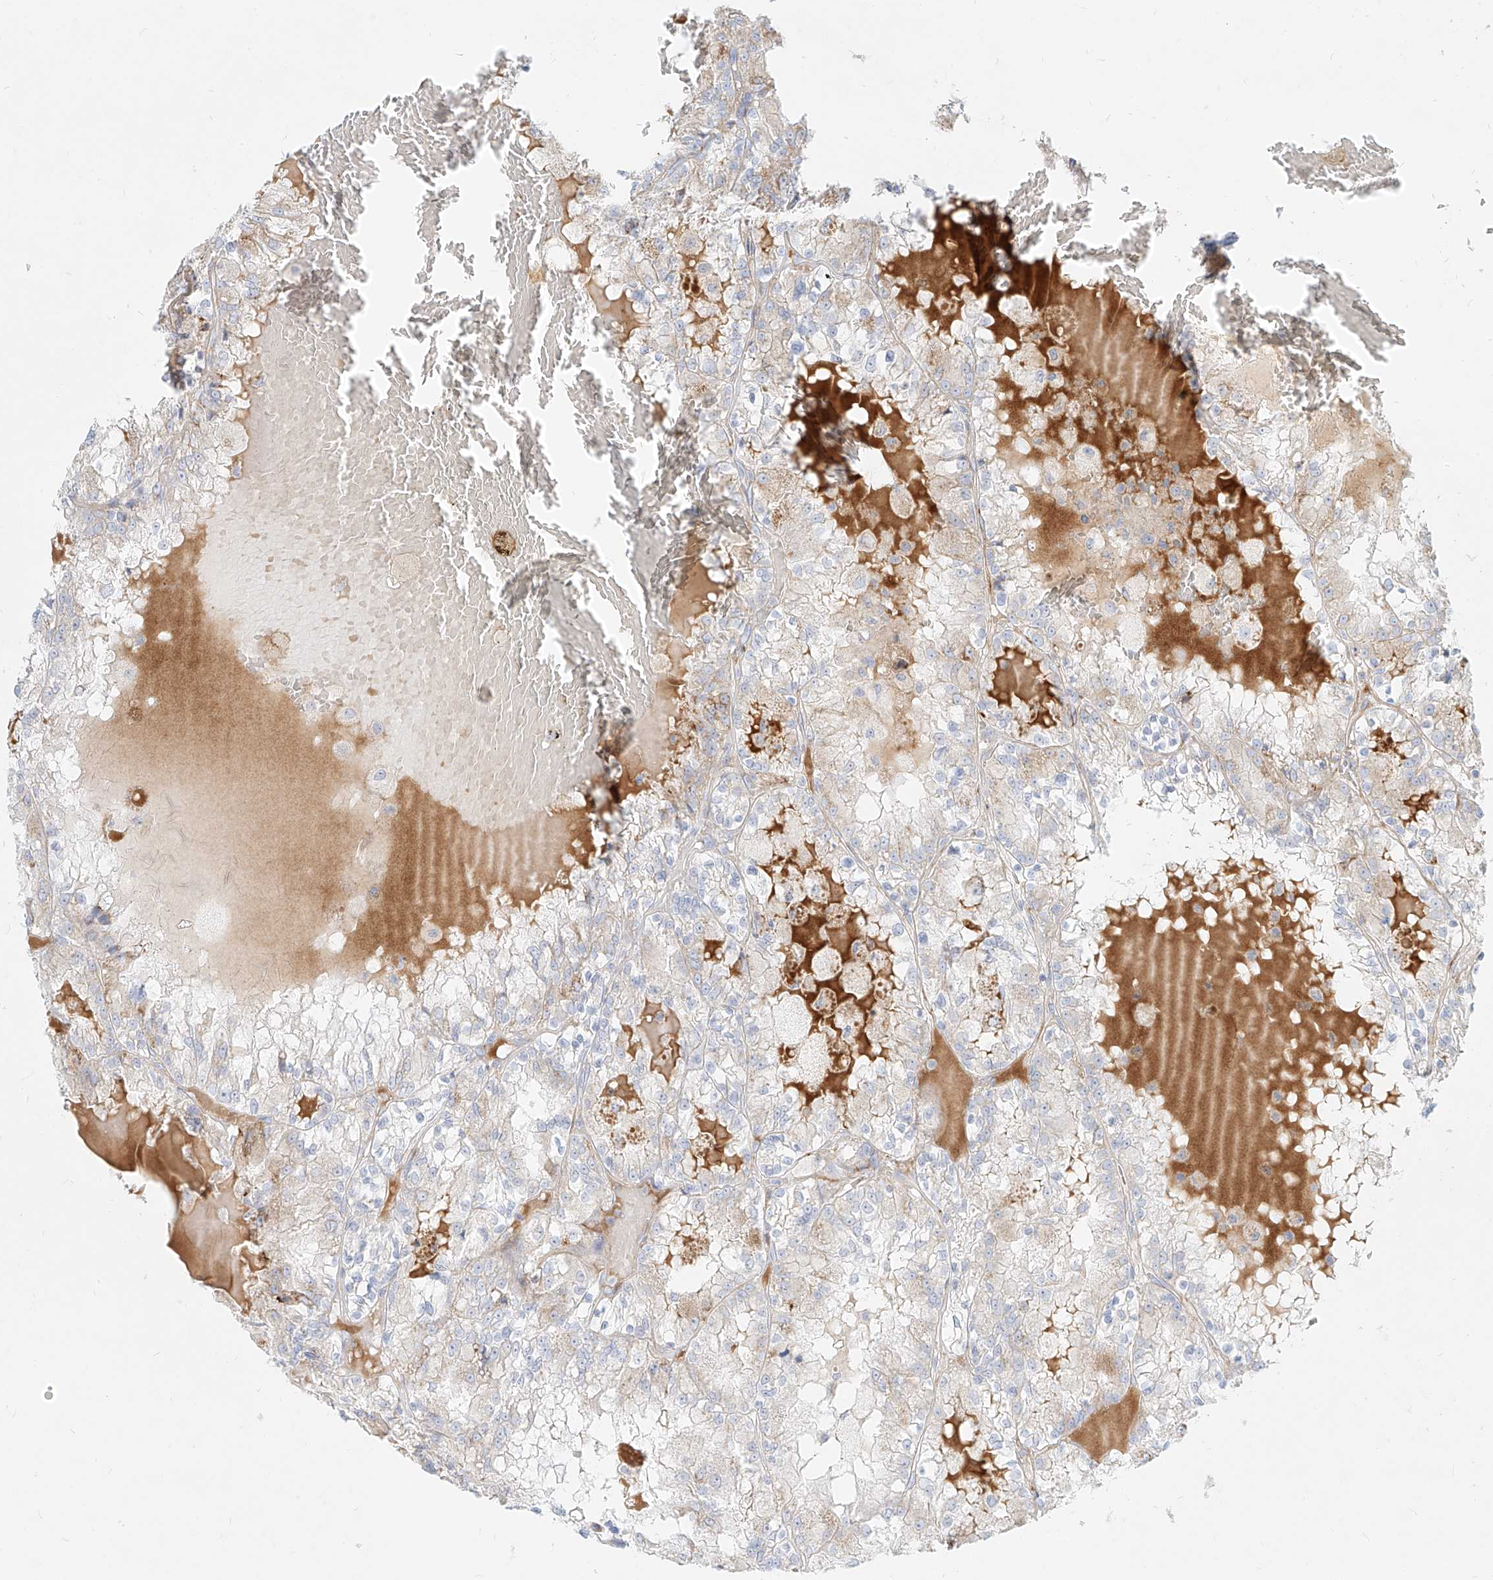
{"staining": {"intensity": "negative", "quantity": "none", "location": "none"}, "tissue": "renal cancer", "cell_type": "Tumor cells", "image_type": "cancer", "snomed": [{"axis": "morphology", "description": "Adenocarcinoma, NOS"}, {"axis": "topography", "description": "Kidney"}], "caption": "Immunohistochemistry histopathology image of human renal adenocarcinoma stained for a protein (brown), which exhibits no staining in tumor cells.", "gene": "MTX2", "patient": {"sex": "female", "age": 56}}